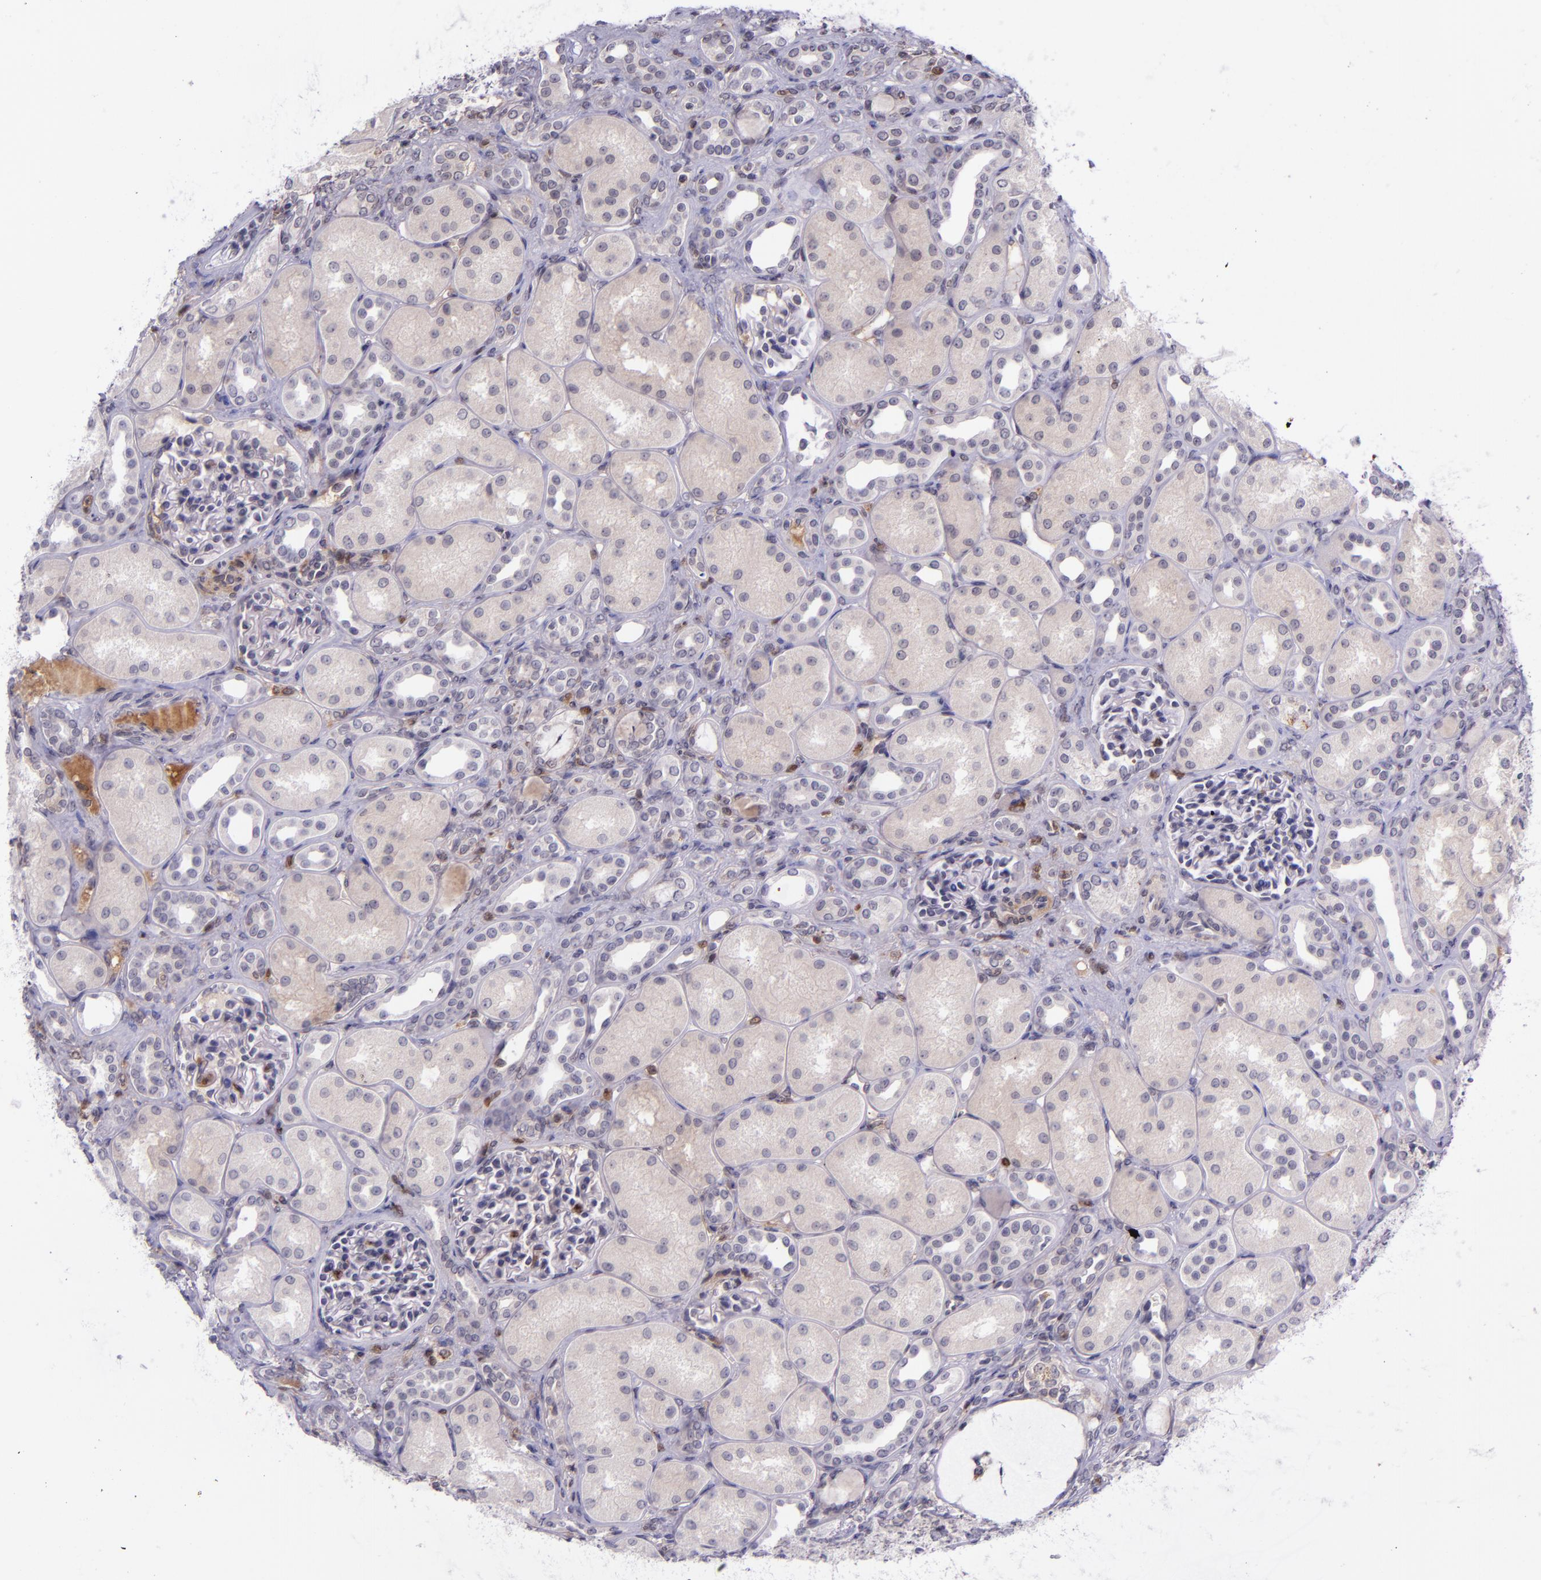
{"staining": {"intensity": "negative", "quantity": "none", "location": "none"}, "tissue": "kidney", "cell_type": "Cells in glomeruli", "image_type": "normal", "snomed": [{"axis": "morphology", "description": "Normal tissue, NOS"}, {"axis": "topography", "description": "Kidney"}], "caption": "Photomicrograph shows no significant protein expression in cells in glomeruli of unremarkable kidney.", "gene": "SELL", "patient": {"sex": "male", "age": 7}}